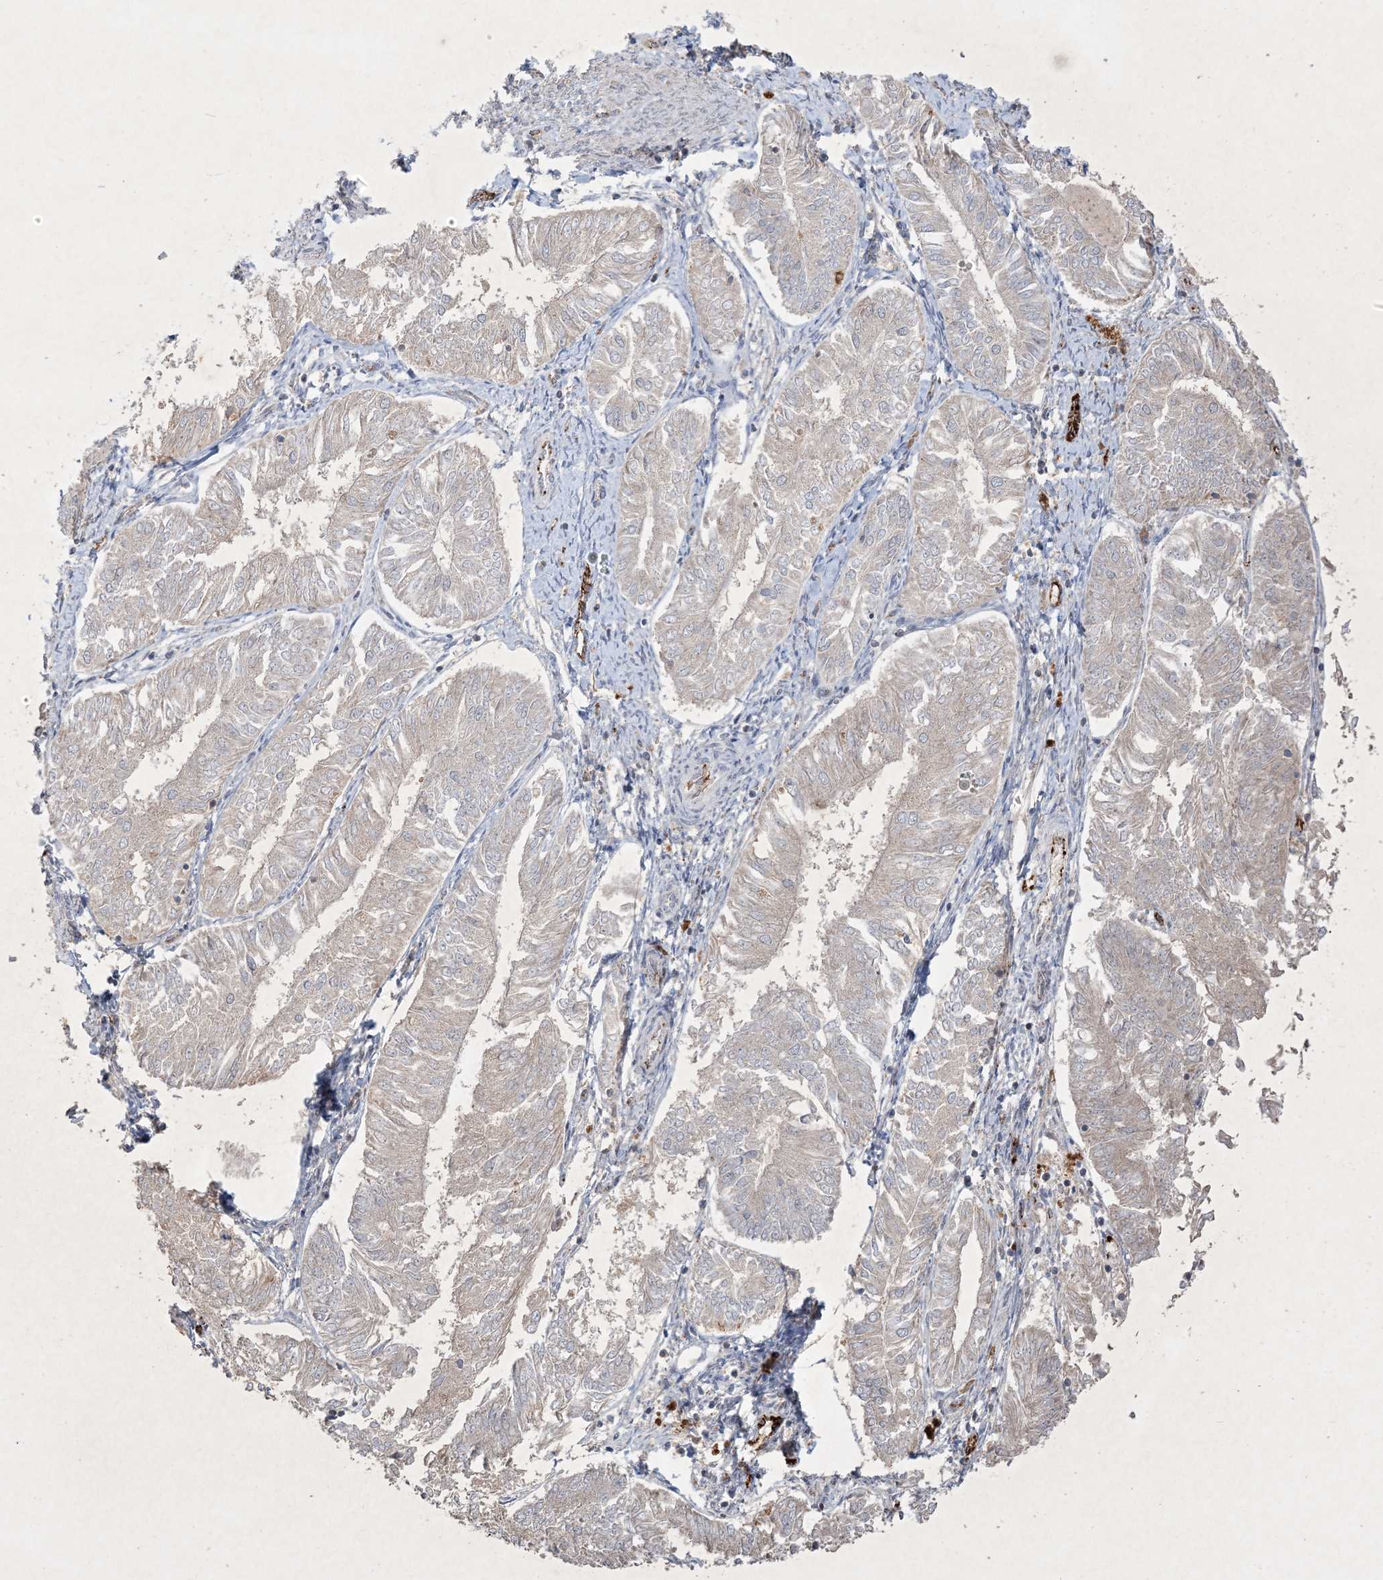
{"staining": {"intensity": "negative", "quantity": "none", "location": "none"}, "tissue": "endometrial cancer", "cell_type": "Tumor cells", "image_type": "cancer", "snomed": [{"axis": "morphology", "description": "Adenocarcinoma, NOS"}, {"axis": "topography", "description": "Endometrium"}], "caption": "Immunohistochemical staining of human adenocarcinoma (endometrial) demonstrates no significant positivity in tumor cells. (Stains: DAB (3,3'-diaminobenzidine) immunohistochemistry (IHC) with hematoxylin counter stain, Microscopy: brightfield microscopy at high magnification).", "gene": "PRSS36", "patient": {"sex": "female", "age": 58}}